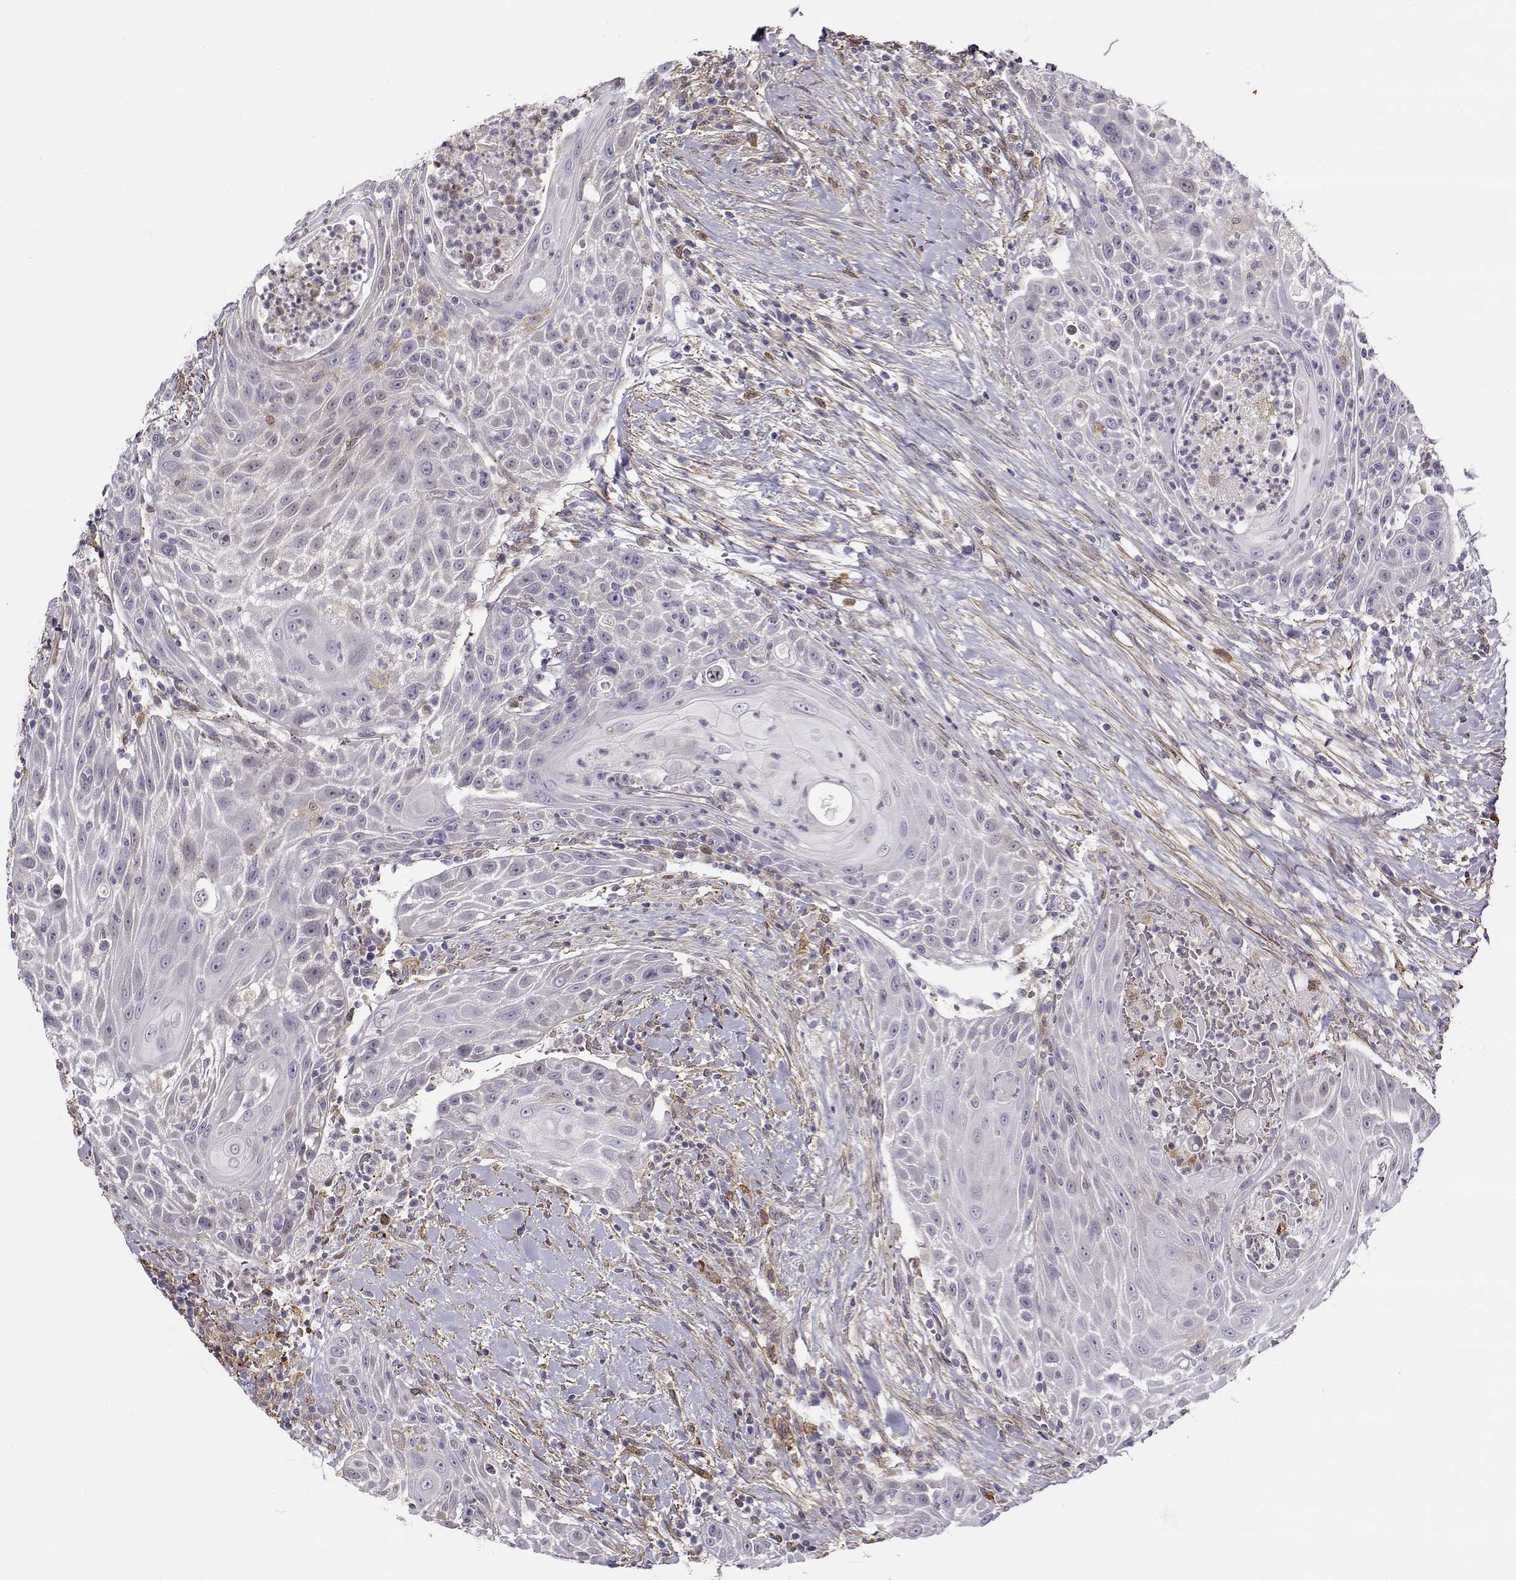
{"staining": {"intensity": "negative", "quantity": "none", "location": "none"}, "tissue": "head and neck cancer", "cell_type": "Tumor cells", "image_type": "cancer", "snomed": [{"axis": "morphology", "description": "Squamous cell carcinoma, NOS"}, {"axis": "topography", "description": "Head-Neck"}], "caption": "Micrograph shows no significant protein positivity in tumor cells of squamous cell carcinoma (head and neck). The staining is performed using DAB (3,3'-diaminobenzidine) brown chromogen with nuclei counter-stained in using hematoxylin.", "gene": "UCP3", "patient": {"sex": "male", "age": 69}}